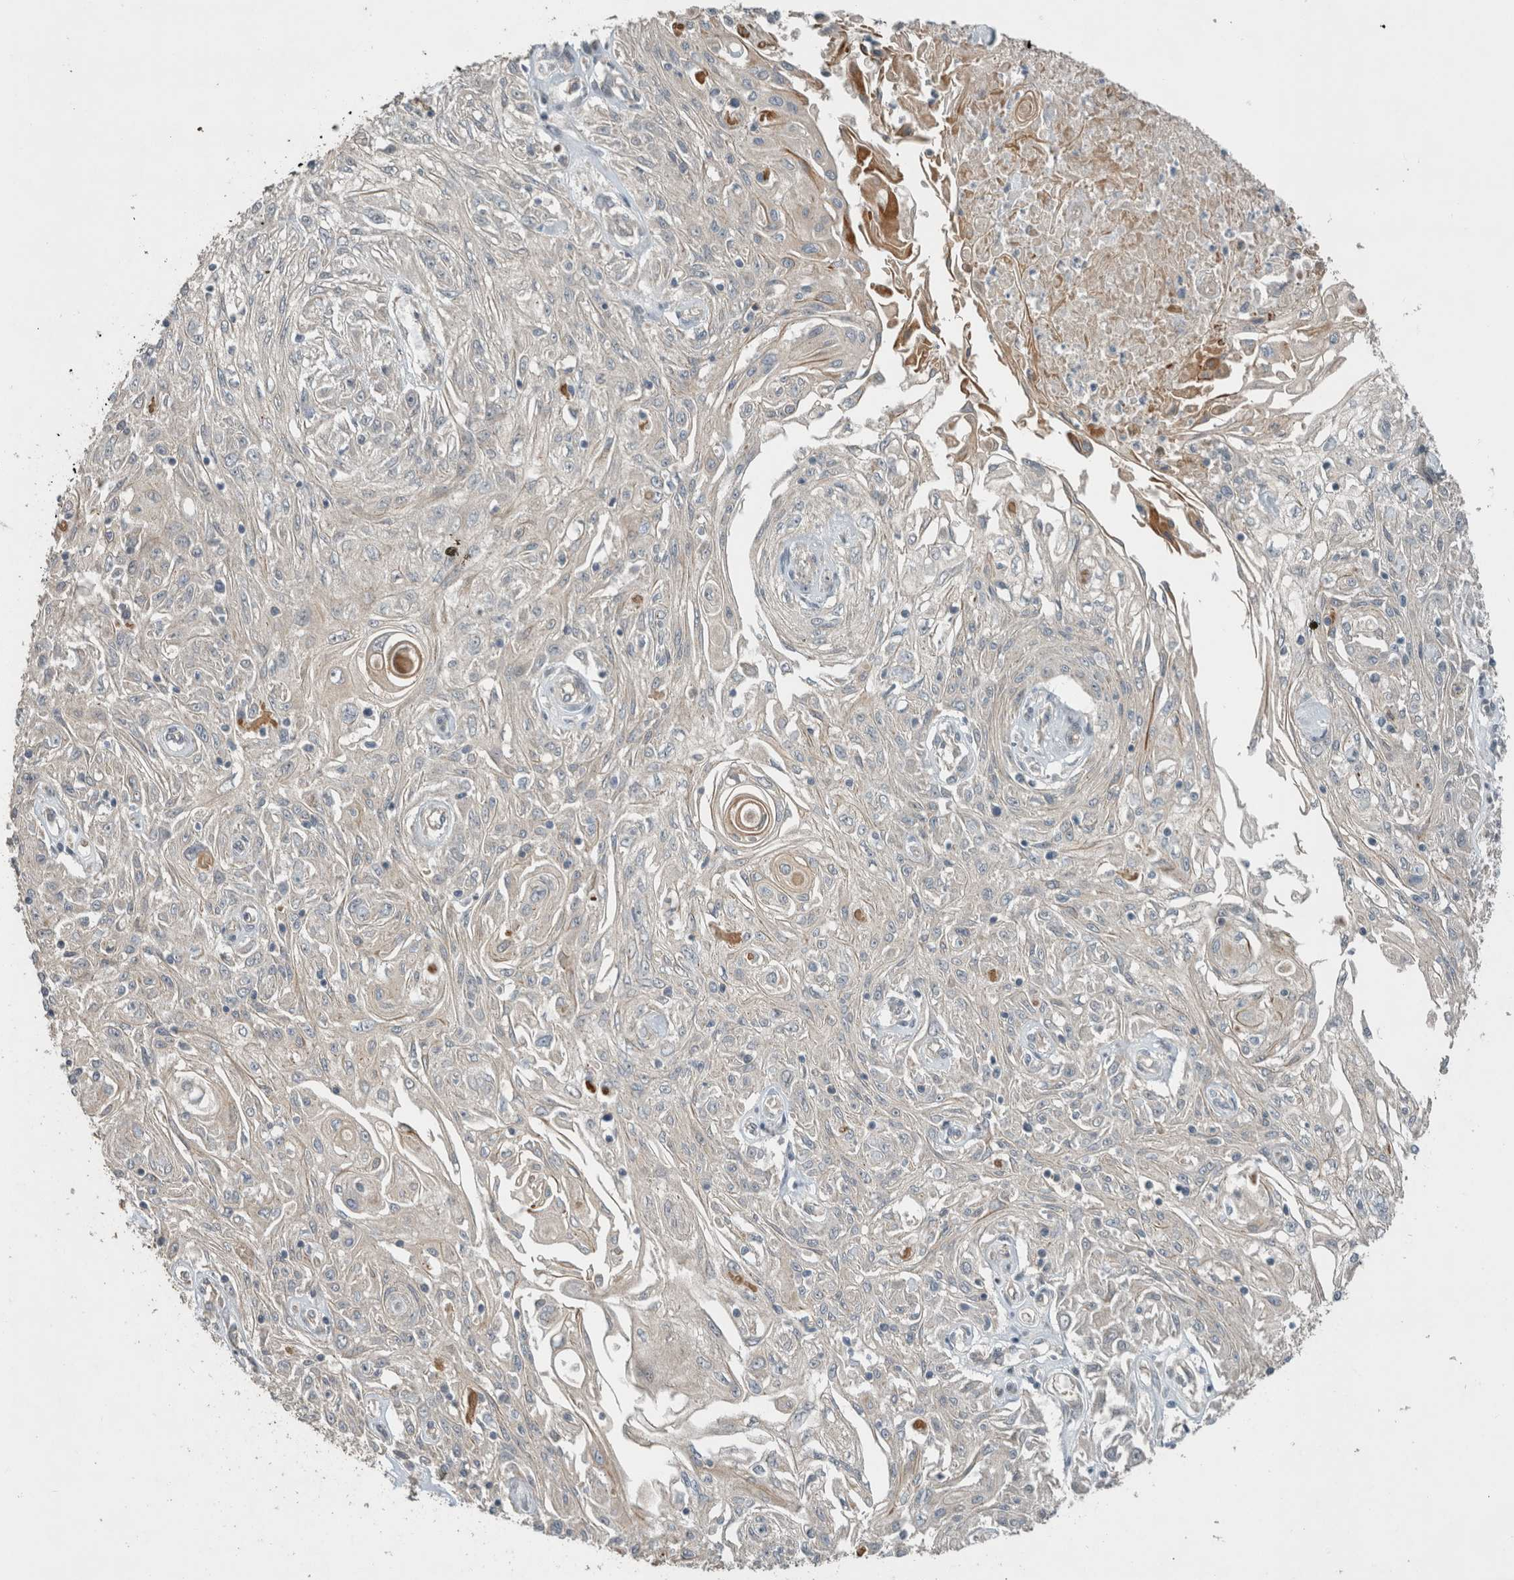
{"staining": {"intensity": "negative", "quantity": "none", "location": "none"}, "tissue": "skin cancer", "cell_type": "Tumor cells", "image_type": "cancer", "snomed": [{"axis": "morphology", "description": "Squamous cell carcinoma, NOS"}, {"axis": "morphology", "description": "Squamous cell carcinoma, metastatic, NOS"}, {"axis": "topography", "description": "Skin"}, {"axis": "topography", "description": "Lymph node"}], "caption": "There is no significant staining in tumor cells of squamous cell carcinoma (skin).", "gene": "ERCC6L2", "patient": {"sex": "male", "age": 75}}